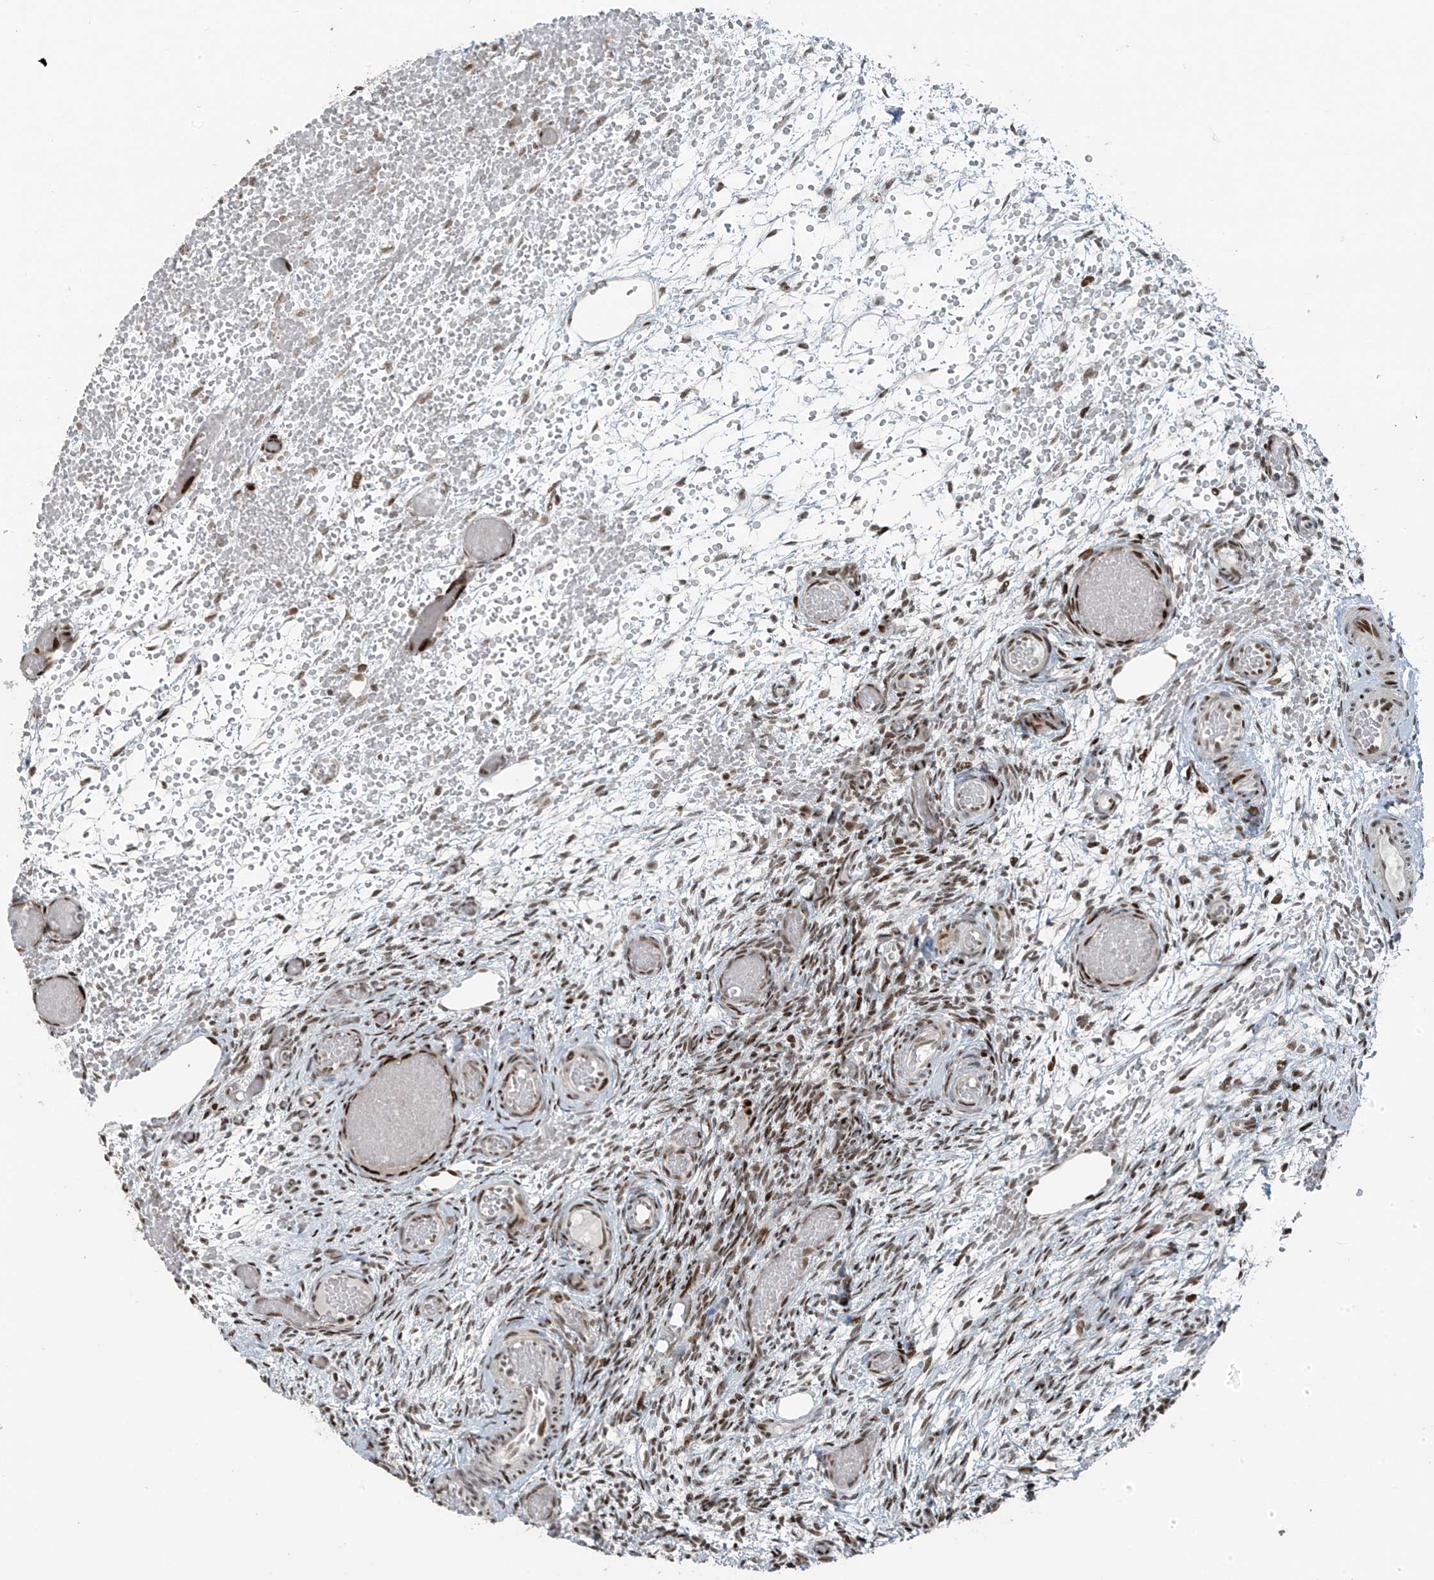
{"staining": {"intensity": "moderate", "quantity": ">75%", "location": "nuclear"}, "tissue": "ovary", "cell_type": "Ovarian stroma cells", "image_type": "normal", "snomed": [{"axis": "morphology", "description": "Adenocarcinoma, NOS"}, {"axis": "topography", "description": "Endometrium"}], "caption": "Brown immunohistochemical staining in unremarkable human ovary shows moderate nuclear staining in about >75% of ovarian stroma cells. (brown staining indicates protein expression, while blue staining denotes nuclei).", "gene": "PCNP", "patient": {"sex": "female", "age": 32}}